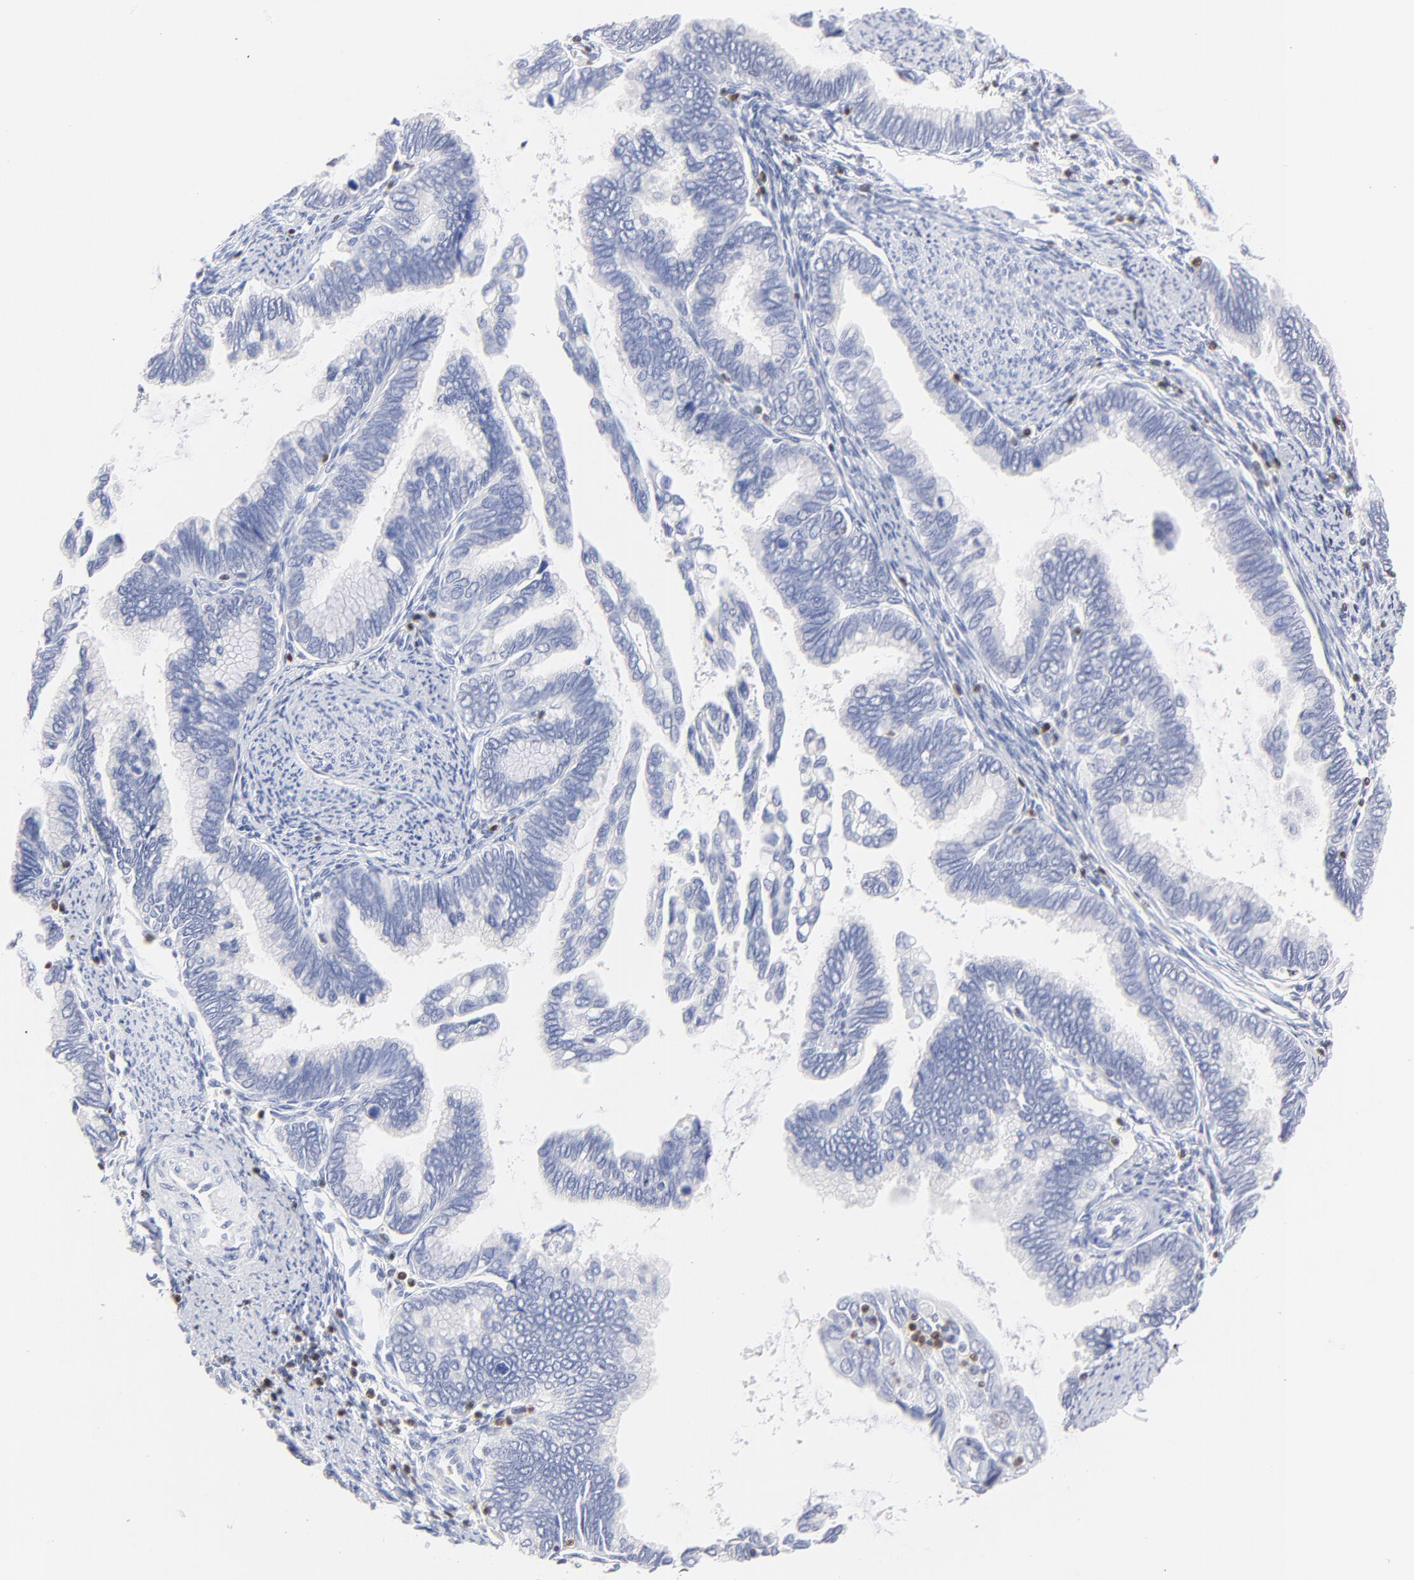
{"staining": {"intensity": "negative", "quantity": "none", "location": "none"}, "tissue": "cervical cancer", "cell_type": "Tumor cells", "image_type": "cancer", "snomed": [{"axis": "morphology", "description": "Adenocarcinoma, NOS"}, {"axis": "topography", "description": "Cervix"}], "caption": "This is an immunohistochemistry photomicrograph of cervical cancer (adenocarcinoma). There is no expression in tumor cells.", "gene": "ZAP70", "patient": {"sex": "female", "age": 49}}